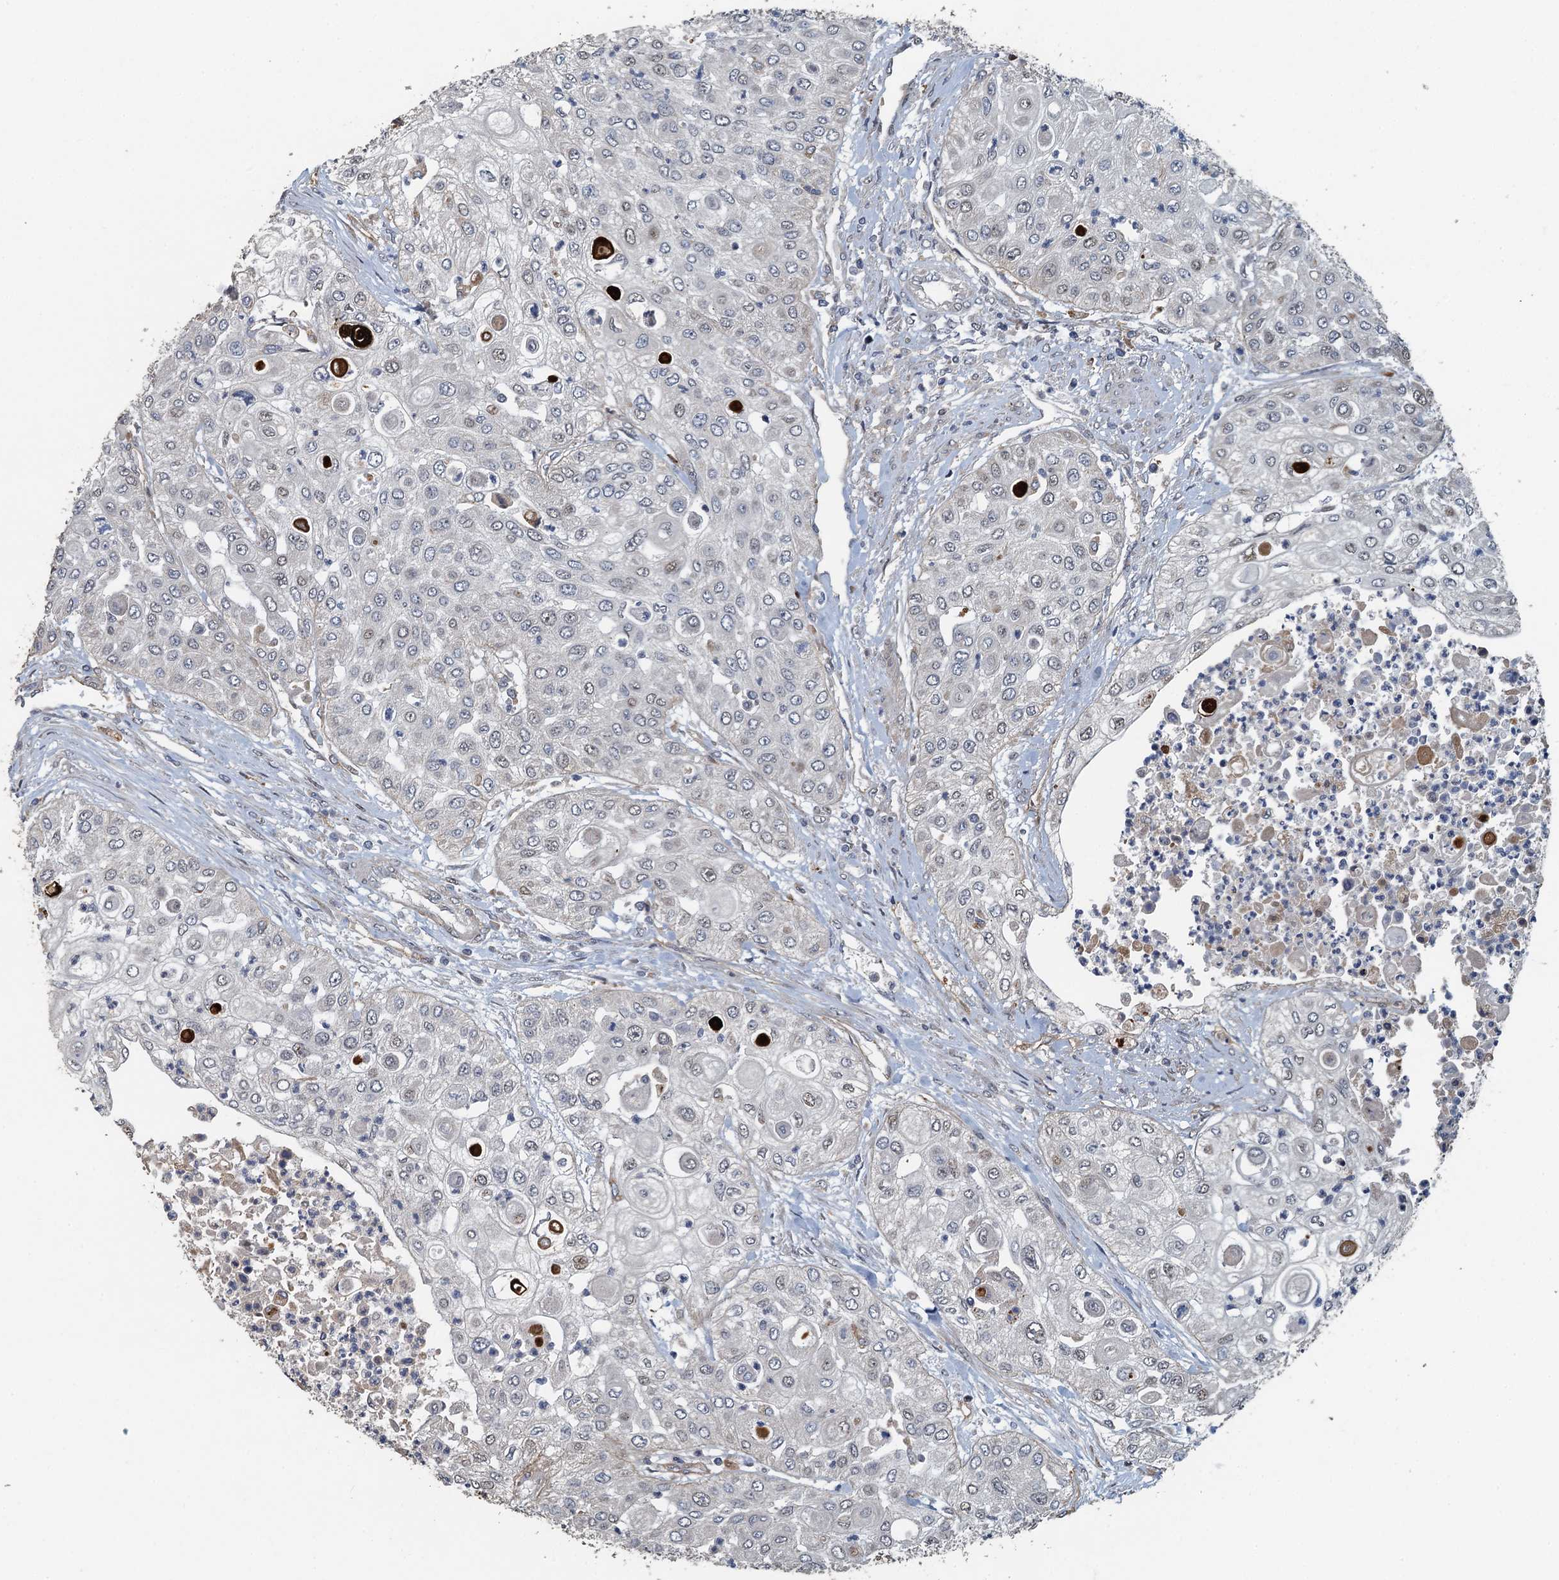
{"staining": {"intensity": "negative", "quantity": "none", "location": "none"}, "tissue": "urothelial cancer", "cell_type": "Tumor cells", "image_type": "cancer", "snomed": [{"axis": "morphology", "description": "Urothelial carcinoma, High grade"}, {"axis": "topography", "description": "Urinary bladder"}], "caption": "Urothelial carcinoma (high-grade) was stained to show a protein in brown. There is no significant positivity in tumor cells.", "gene": "AGRN", "patient": {"sex": "female", "age": 79}}